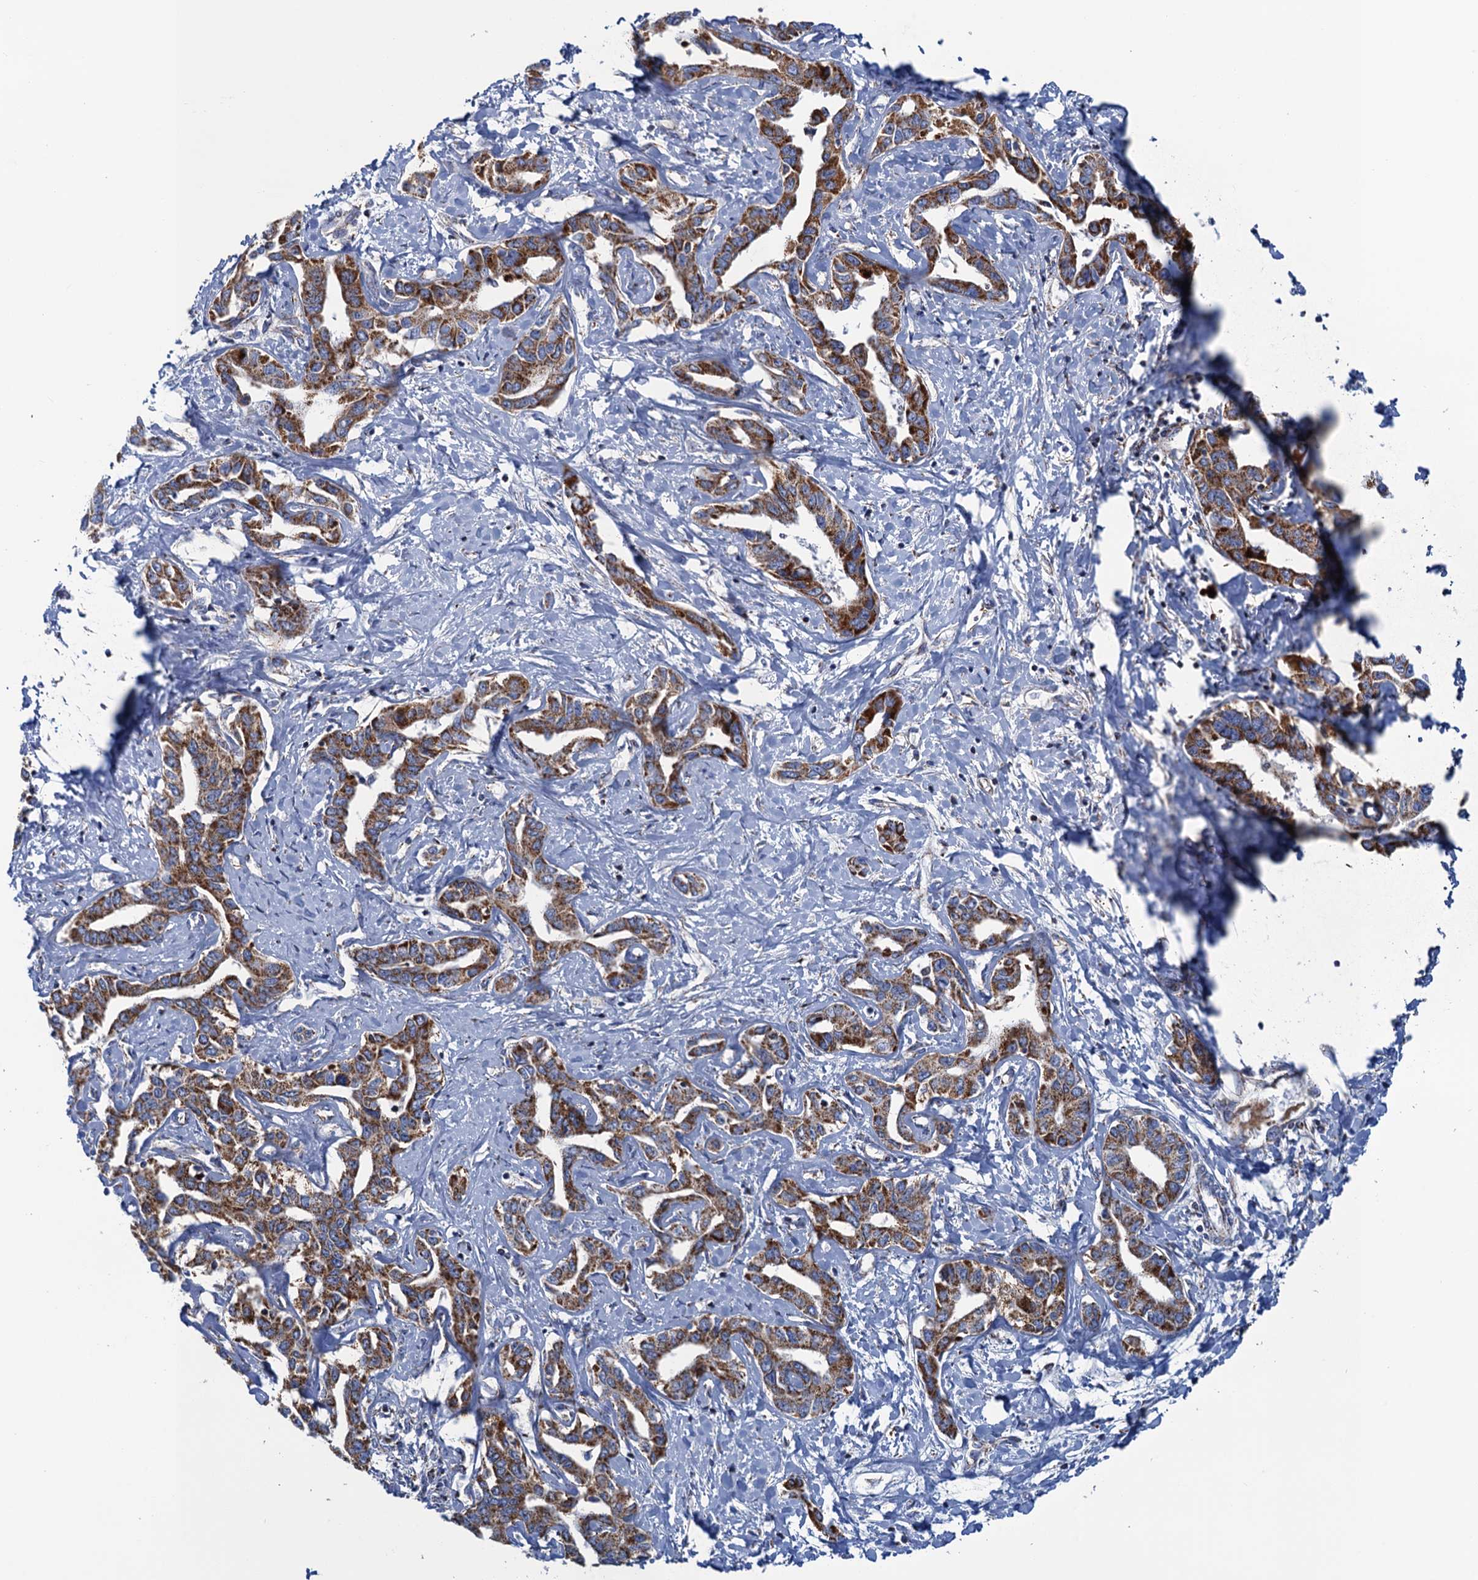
{"staining": {"intensity": "strong", "quantity": ">75%", "location": "cytoplasmic/membranous"}, "tissue": "liver cancer", "cell_type": "Tumor cells", "image_type": "cancer", "snomed": [{"axis": "morphology", "description": "Cholangiocarcinoma"}, {"axis": "topography", "description": "Liver"}], "caption": "Liver cancer stained with a brown dye demonstrates strong cytoplasmic/membranous positive staining in approximately >75% of tumor cells.", "gene": "GTPBP3", "patient": {"sex": "male", "age": 59}}